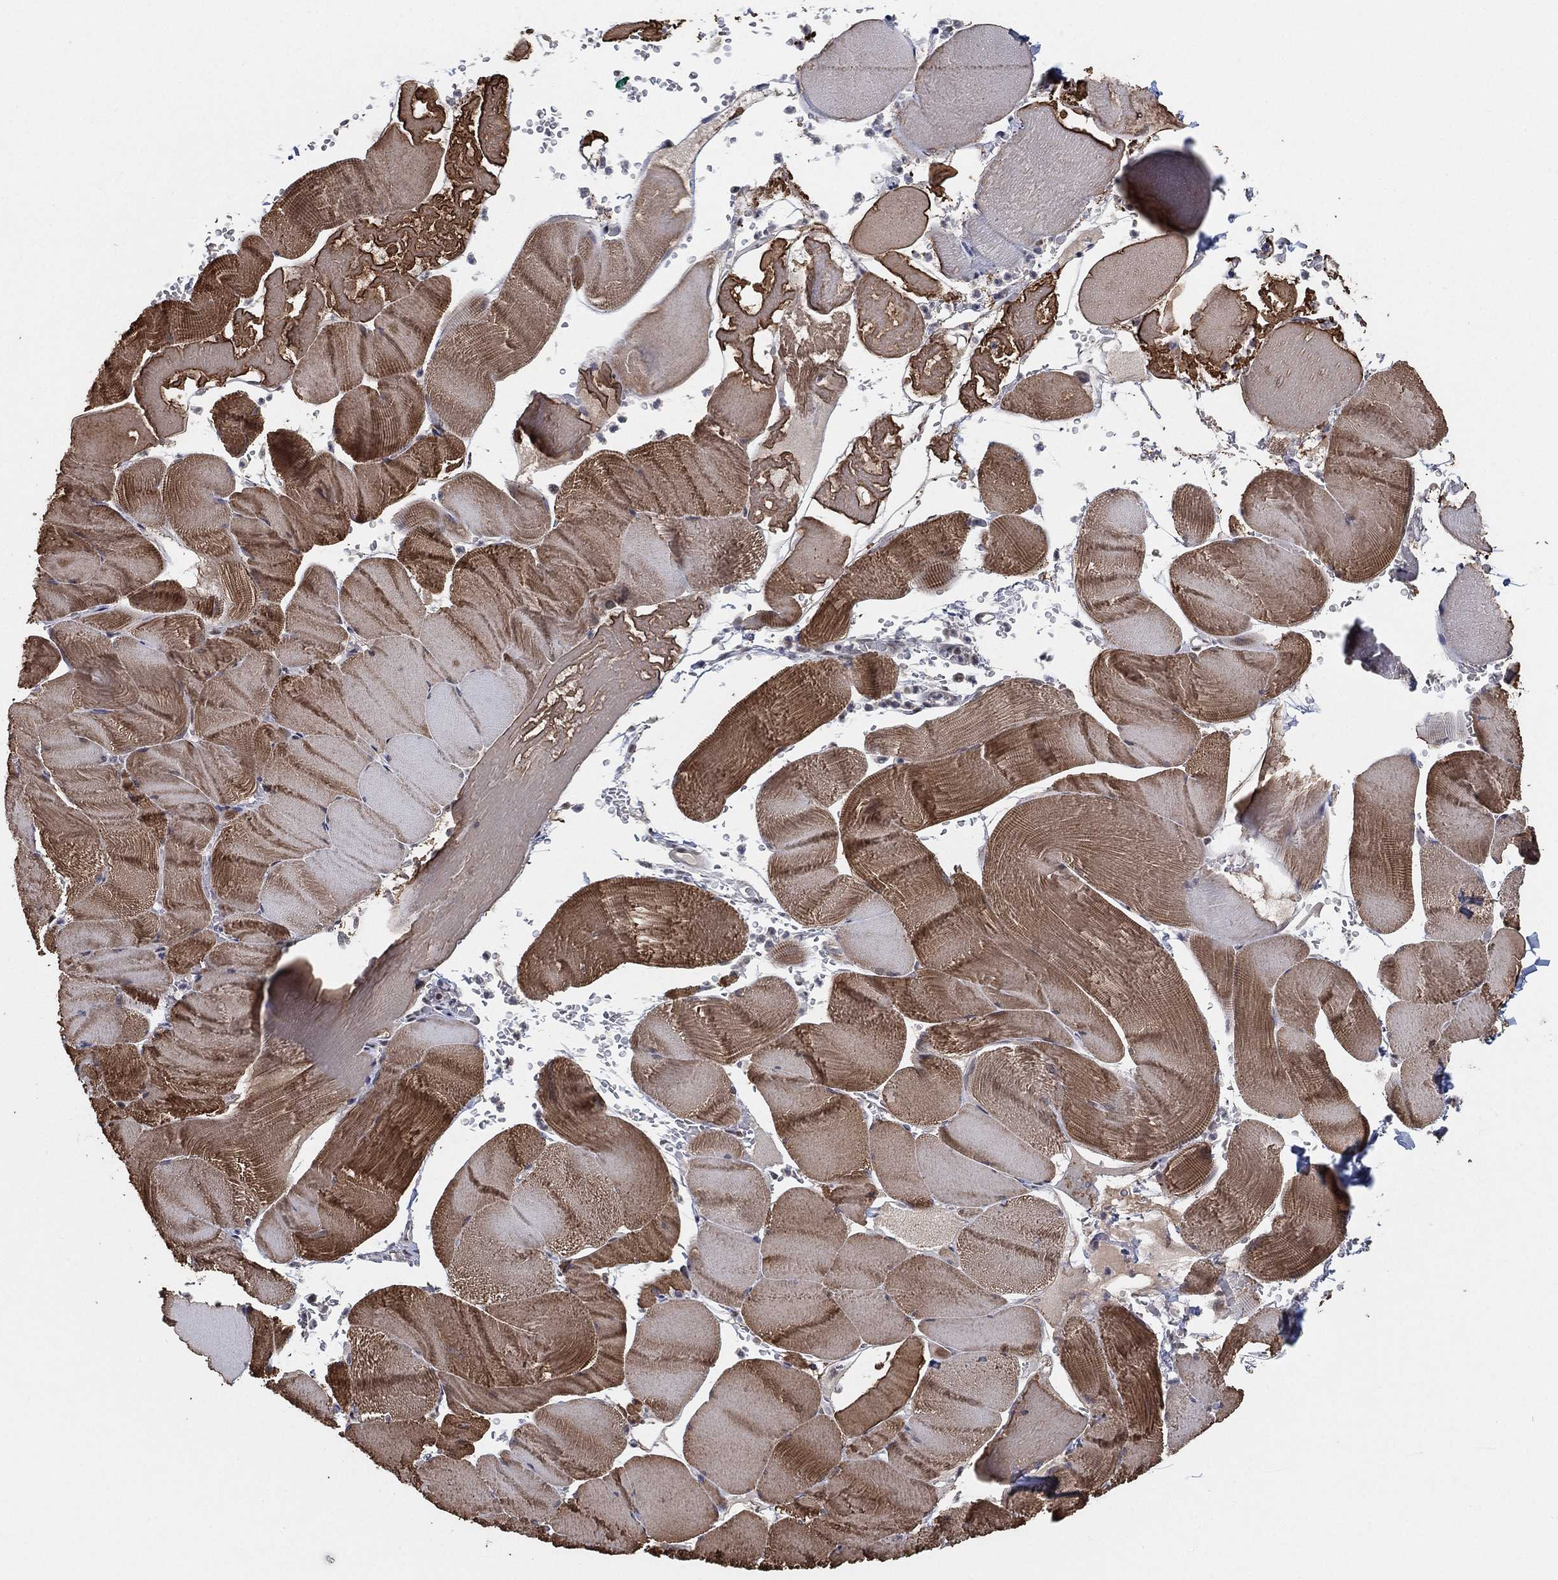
{"staining": {"intensity": "strong", "quantity": "<25%", "location": "cytoplasmic/membranous"}, "tissue": "skeletal muscle", "cell_type": "Myocytes", "image_type": "normal", "snomed": [{"axis": "morphology", "description": "Normal tissue, NOS"}, {"axis": "topography", "description": "Skeletal muscle"}], "caption": "A photomicrograph showing strong cytoplasmic/membranous positivity in approximately <25% of myocytes in normal skeletal muscle, as visualized by brown immunohistochemical staining.", "gene": "DGCR8", "patient": {"sex": "male", "age": 56}}